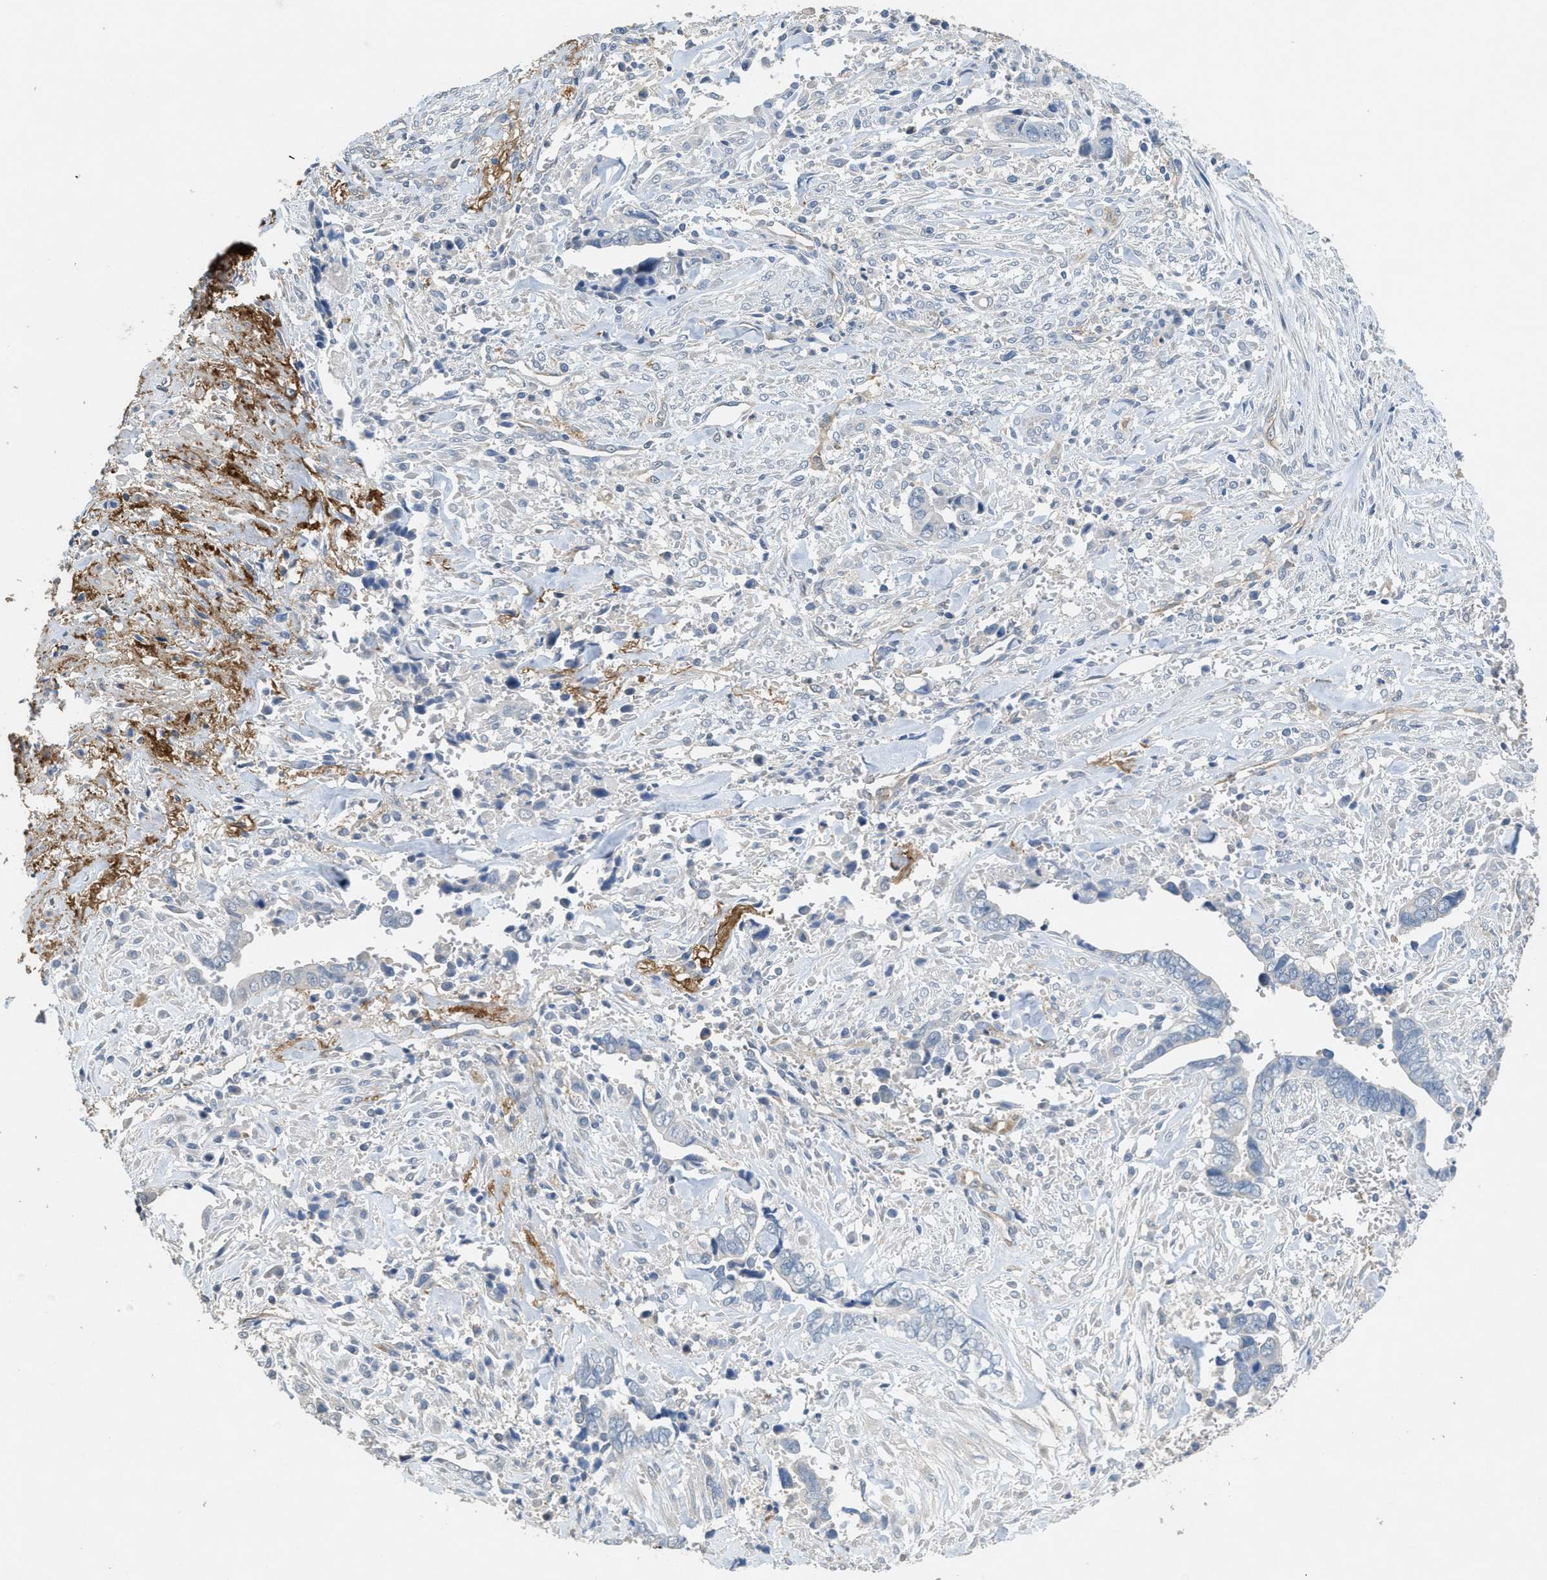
{"staining": {"intensity": "negative", "quantity": "none", "location": "none"}, "tissue": "liver cancer", "cell_type": "Tumor cells", "image_type": "cancer", "snomed": [{"axis": "morphology", "description": "Cholangiocarcinoma"}, {"axis": "topography", "description": "Liver"}], "caption": "DAB (3,3'-diaminobenzidine) immunohistochemical staining of human cholangiocarcinoma (liver) exhibits no significant expression in tumor cells. (DAB (3,3'-diaminobenzidine) immunohistochemistry (IHC) visualized using brightfield microscopy, high magnification).", "gene": "DGKE", "patient": {"sex": "female", "age": 79}}